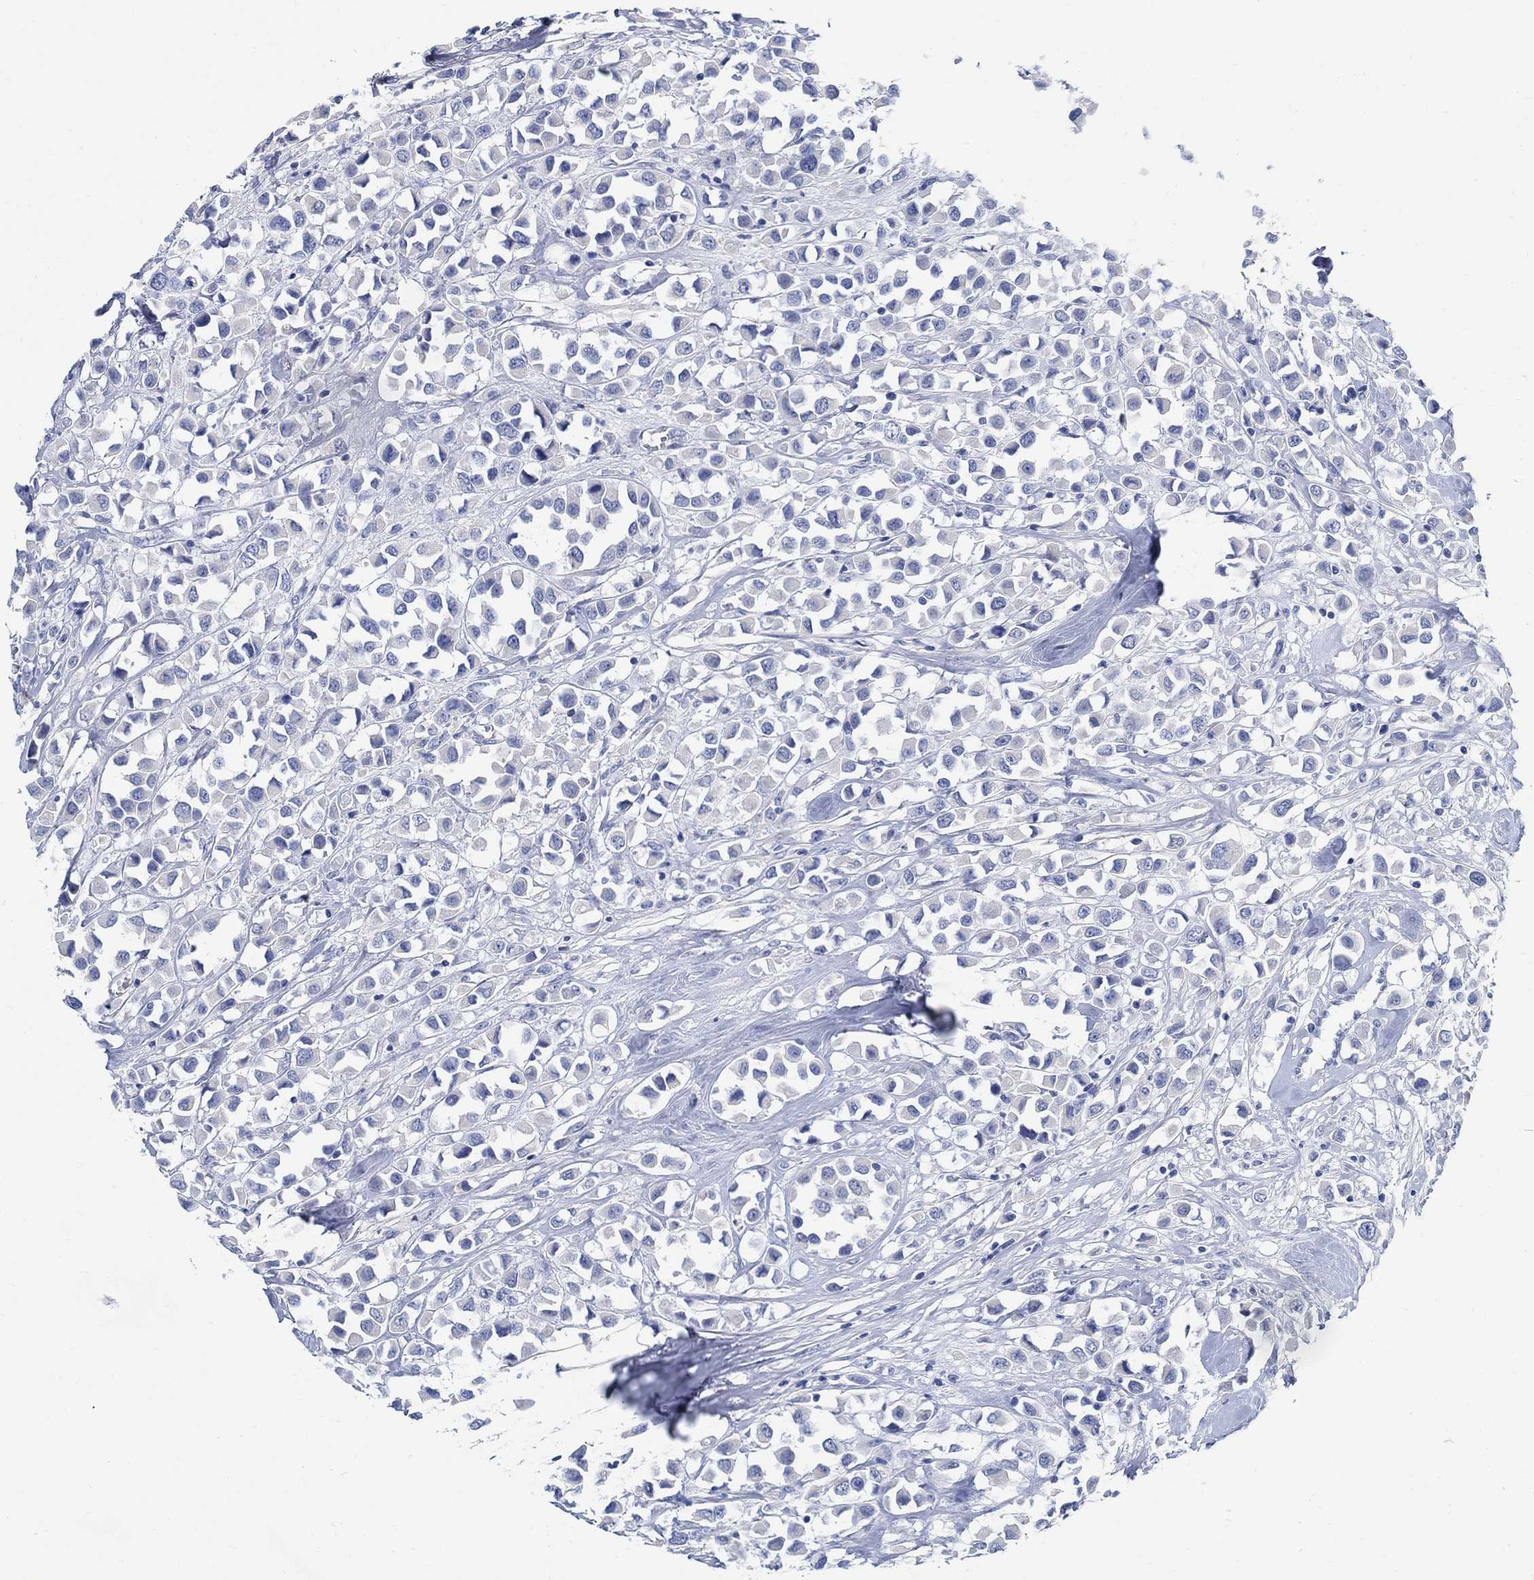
{"staining": {"intensity": "negative", "quantity": "none", "location": "none"}, "tissue": "breast cancer", "cell_type": "Tumor cells", "image_type": "cancer", "snomed": [{"axis": "morphology", "description": "Duct carcinoma"}, {"axis": "topography", "description": "Breast"}], "caption": "Immunohistochemistry (IHC) histopathology image of breast cancer (infiltrating ductal carcinoma) stained for a protein (brown), which shows no expression in tumor cells.", "gene": "RBM20", "patient": {"sex": "female", "age": 61}}